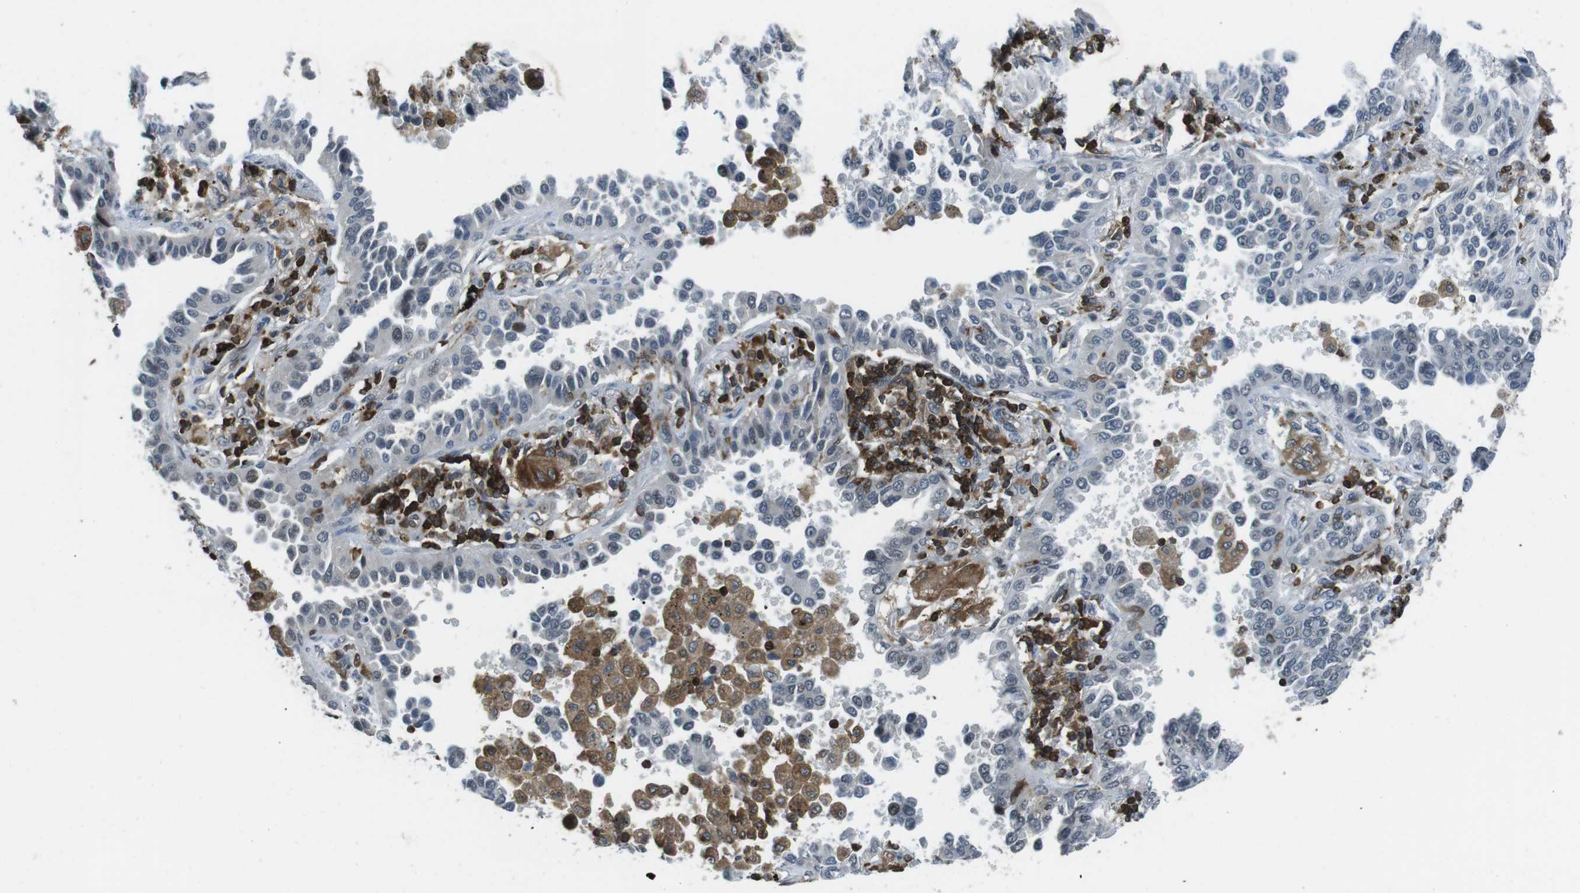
{"staining": {"intensity": "negative", "quantity": "none", "location": "none"}, "tissue": "lung cancer", "cell_type": "Tumor cells", "image_type": "cancer", "snomed": [{"axis": "morphology", "description": "Normal tissue, NOS"}, {"axis": "morphology", "description": "Adenocarcinoma, NOS"}, {"axis": "topography", "description": "Lung"}], "caption": "Immunohistochemistry of lung cancer (adenocarcinoma) reveals no positivity in tumor cells.", "gene": "STK10", "patient": {"sex": "male", "age": 59}}